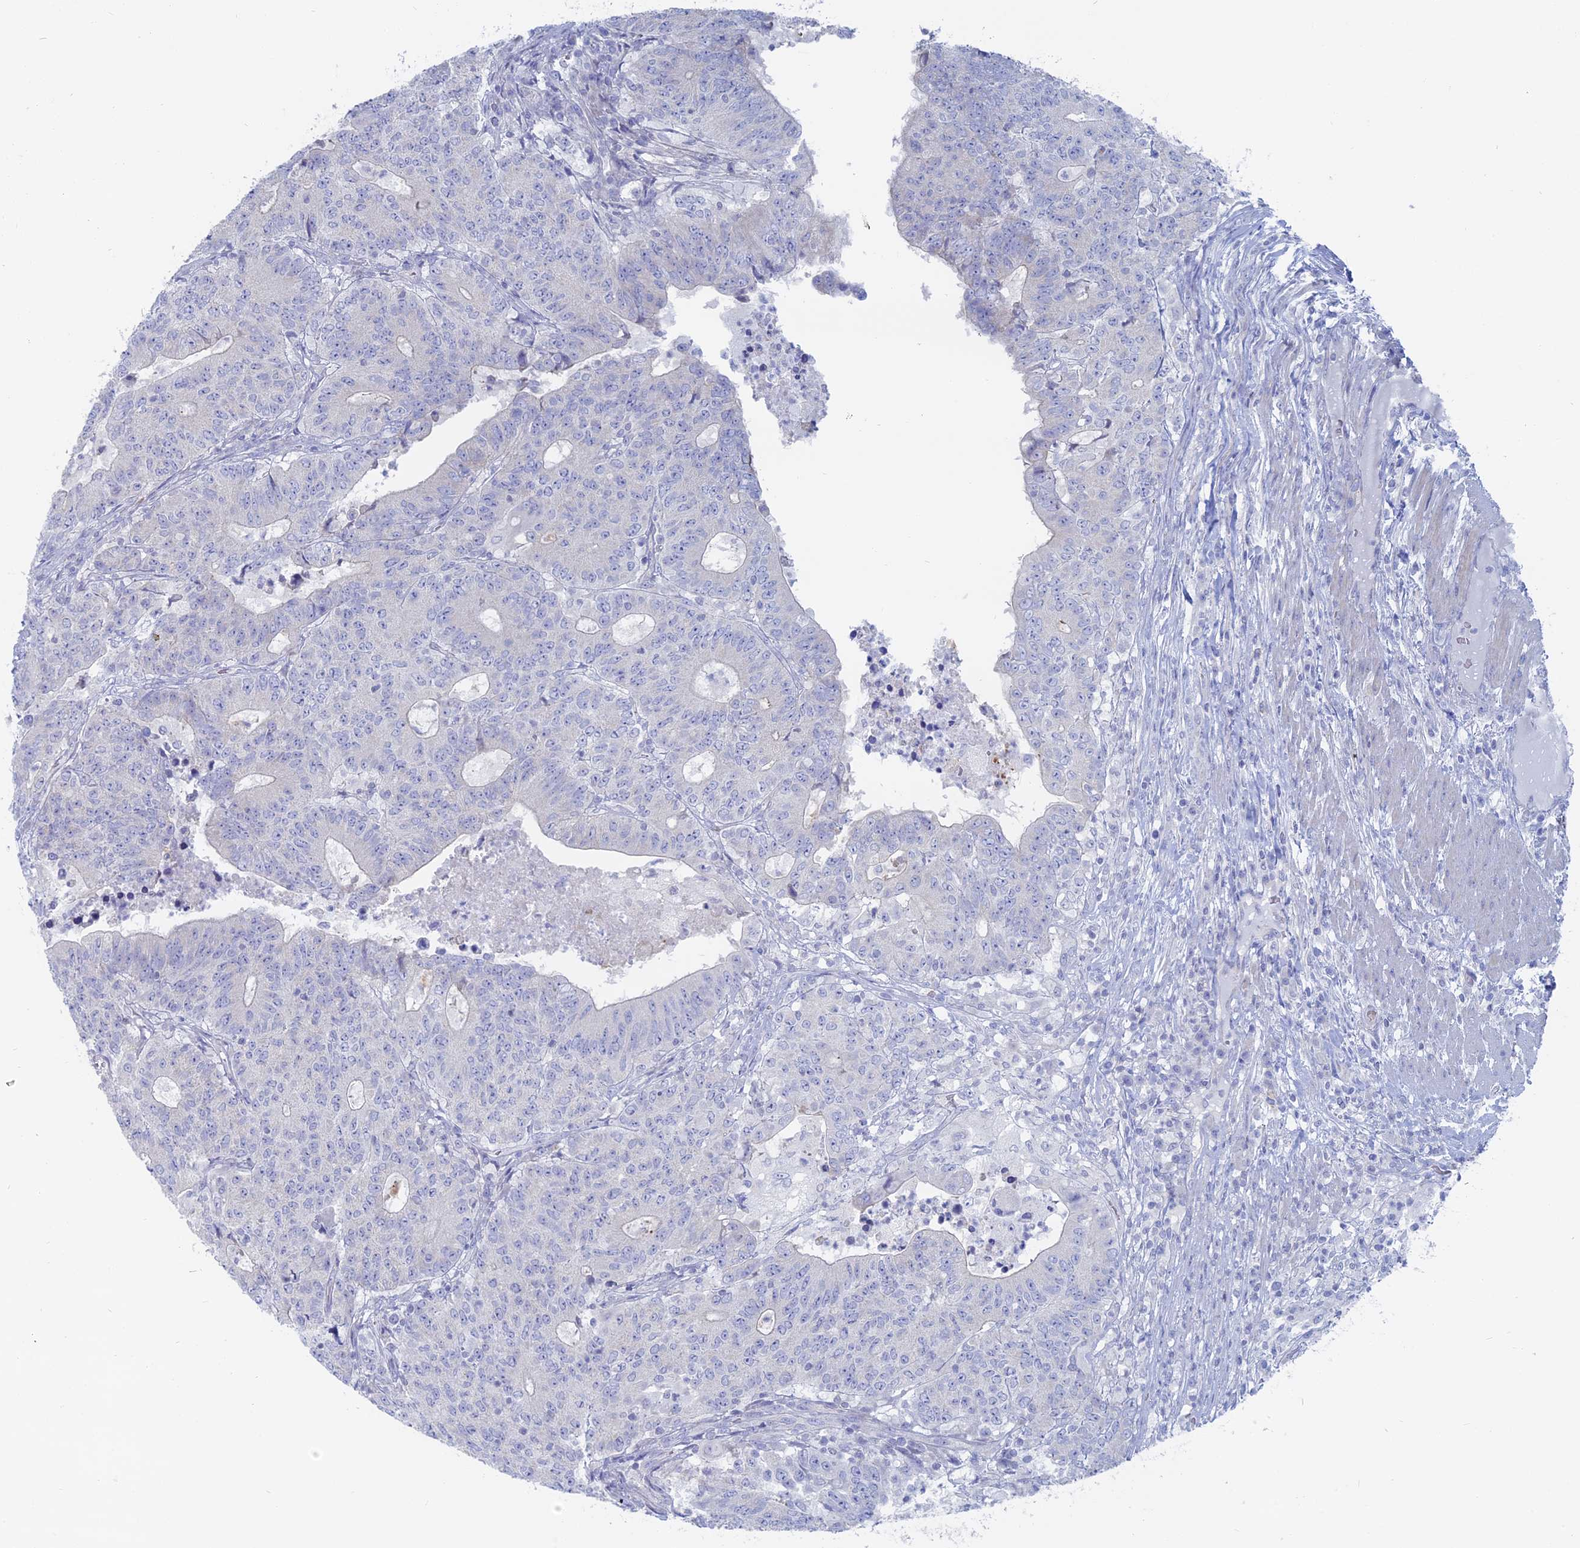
{"staining": {"intensity": "negative", "quantity": "none", "location": "none"}, "tissue": "colorectal cancer", "cell_type": "Tumor cells", "image_type": "cancer", "snomed": [{"axis": "morphology", "description": "Adenocarcinoma, NOS"}, {"axis": "topography", "description": "Colon"}], "caption": "Micrograph shows no significant protein expression in tumor cells of colorectal cancer (adenocarcinoma).", "gene": "TBC1D30", "patient": {"sex": "female", "age": 75}}